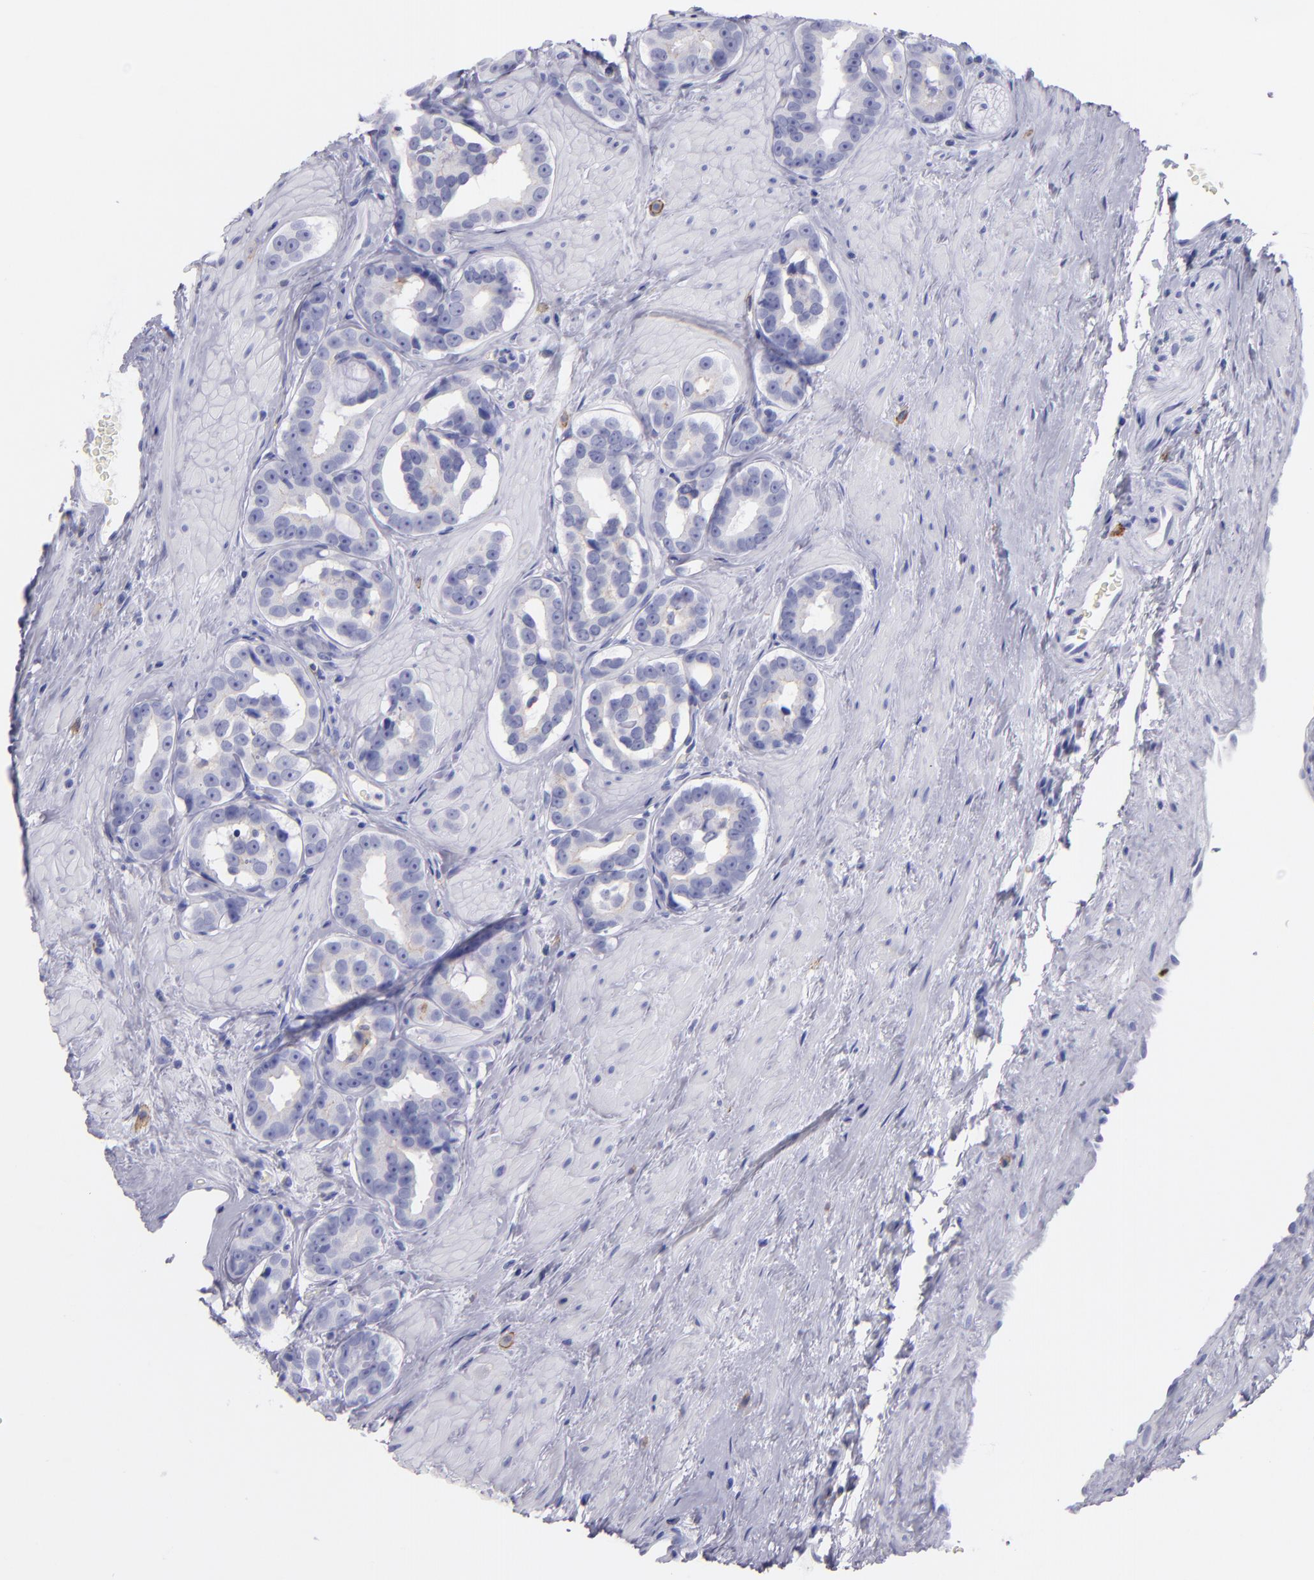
{"staining": {"intensity": "negative", "quantity": "none", "location": "none"}, "tissue": "prostate cancer", "cell_type": "Tumor cells", "image_type": "cancer", "snomed": [{"axis": "morphology", "description": "Adenocarcinoma, Low grade"}, {"axis": "topography", "description": "Prostate"}], "caption": "Immunohistochemical staining of prostate cancer (adenocarcinoma (low-grade)) reveals no significant staining in tumor cells. (DAB immunohistochemistry (IHC), high magnification).", "gene": "CD82", "patient": {"sex": "male", "age": 59}}